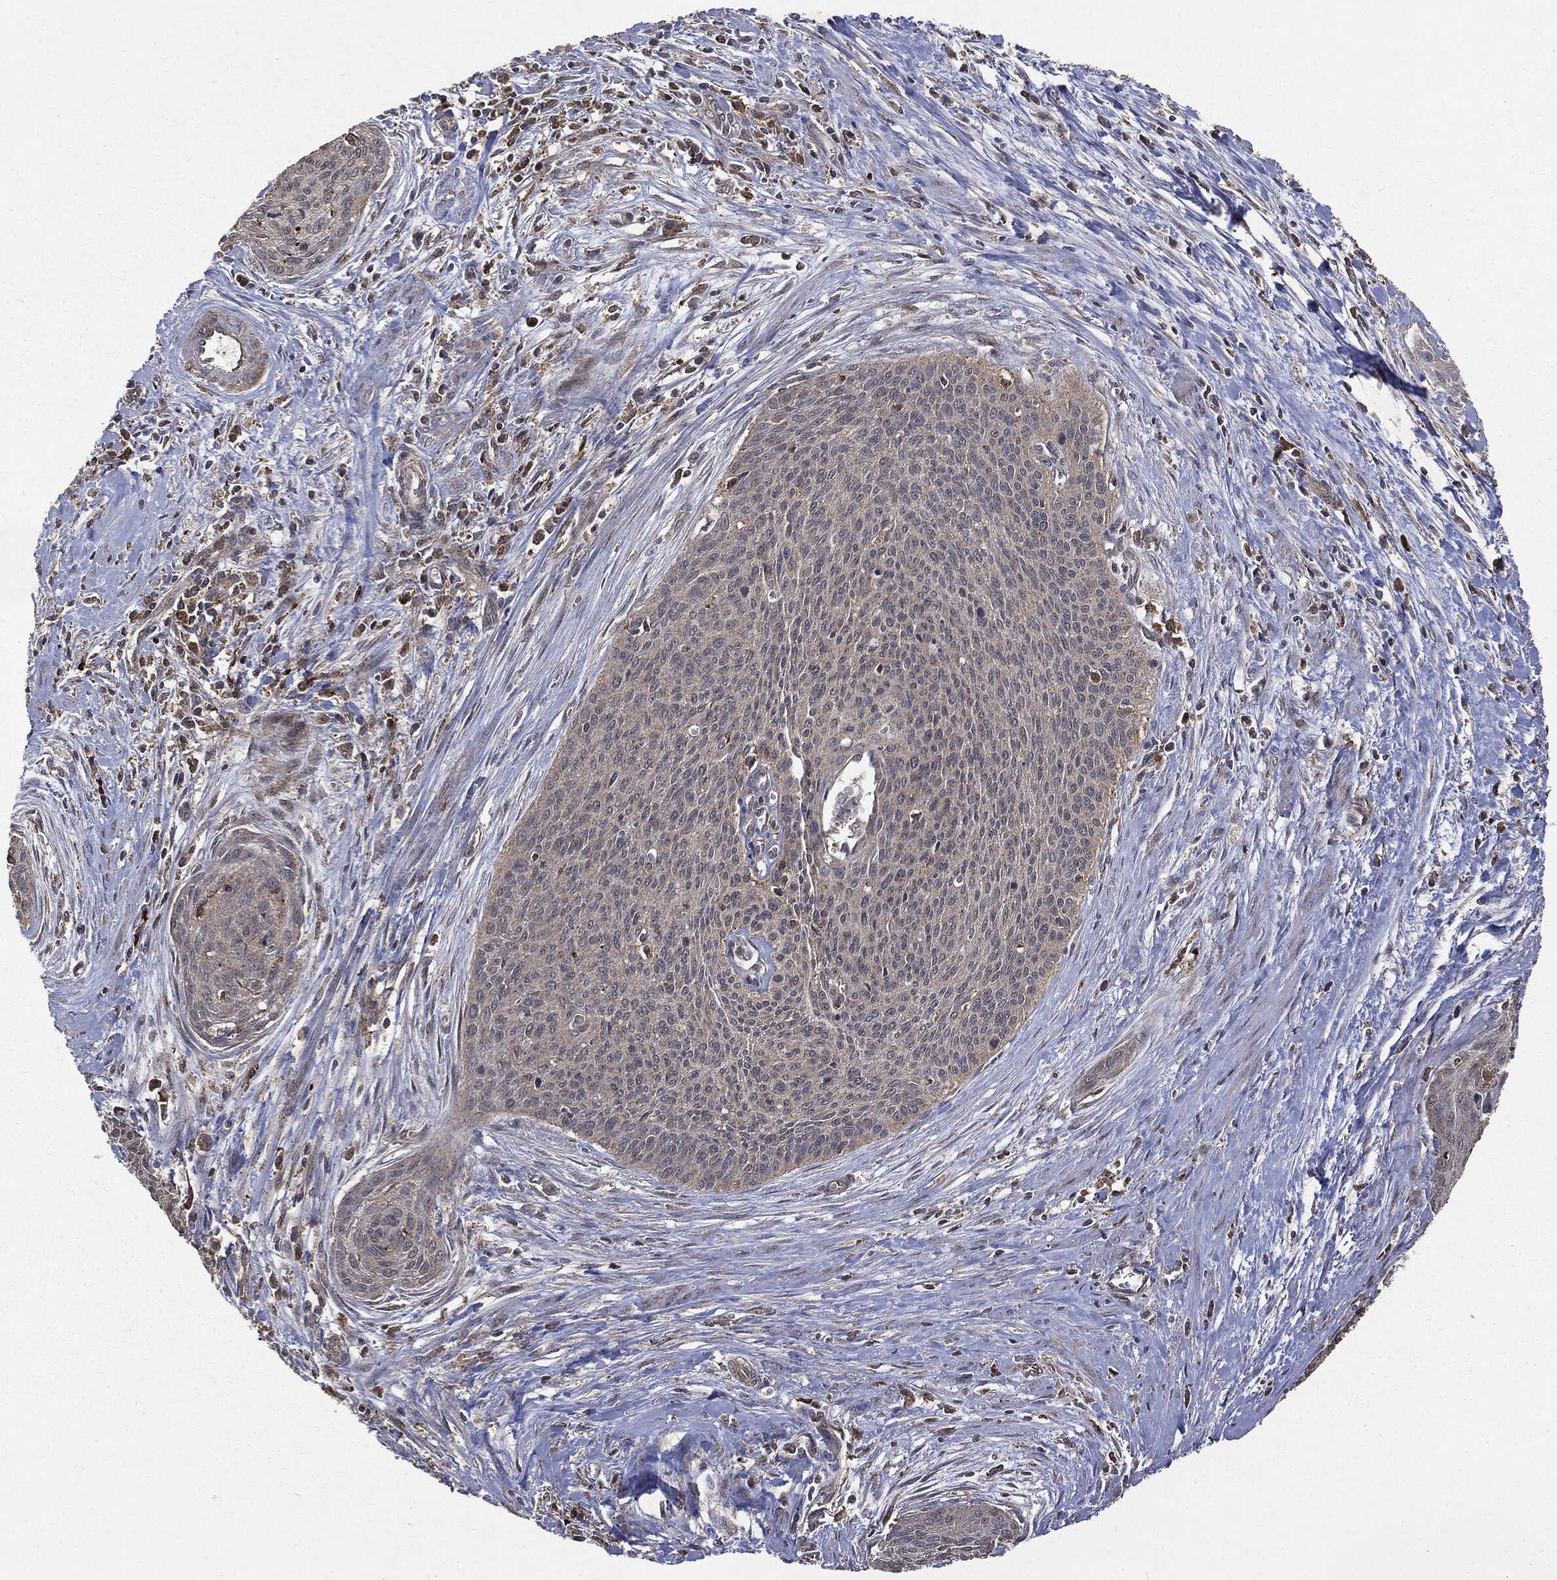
{"staining": {"intensity": "negative", "quantity": "none", "location": "none"}, "tissue": "cervical cancer", "cell_type": "Tumor cells", "image_type": "cancer", "snomed": [{"axis": "morphology", "description": "Squamous cell carcinoma, NOS"}, {"axis": "topography", "description": "Cervix"}], "caption": "DAB (3,3'-diaminobenzidine) immunohistochemical staining of cervical cancer displays no significant expression in tumor cells.", "gene": "PTEN", "patient": {"sex": "female", "age": 55}}